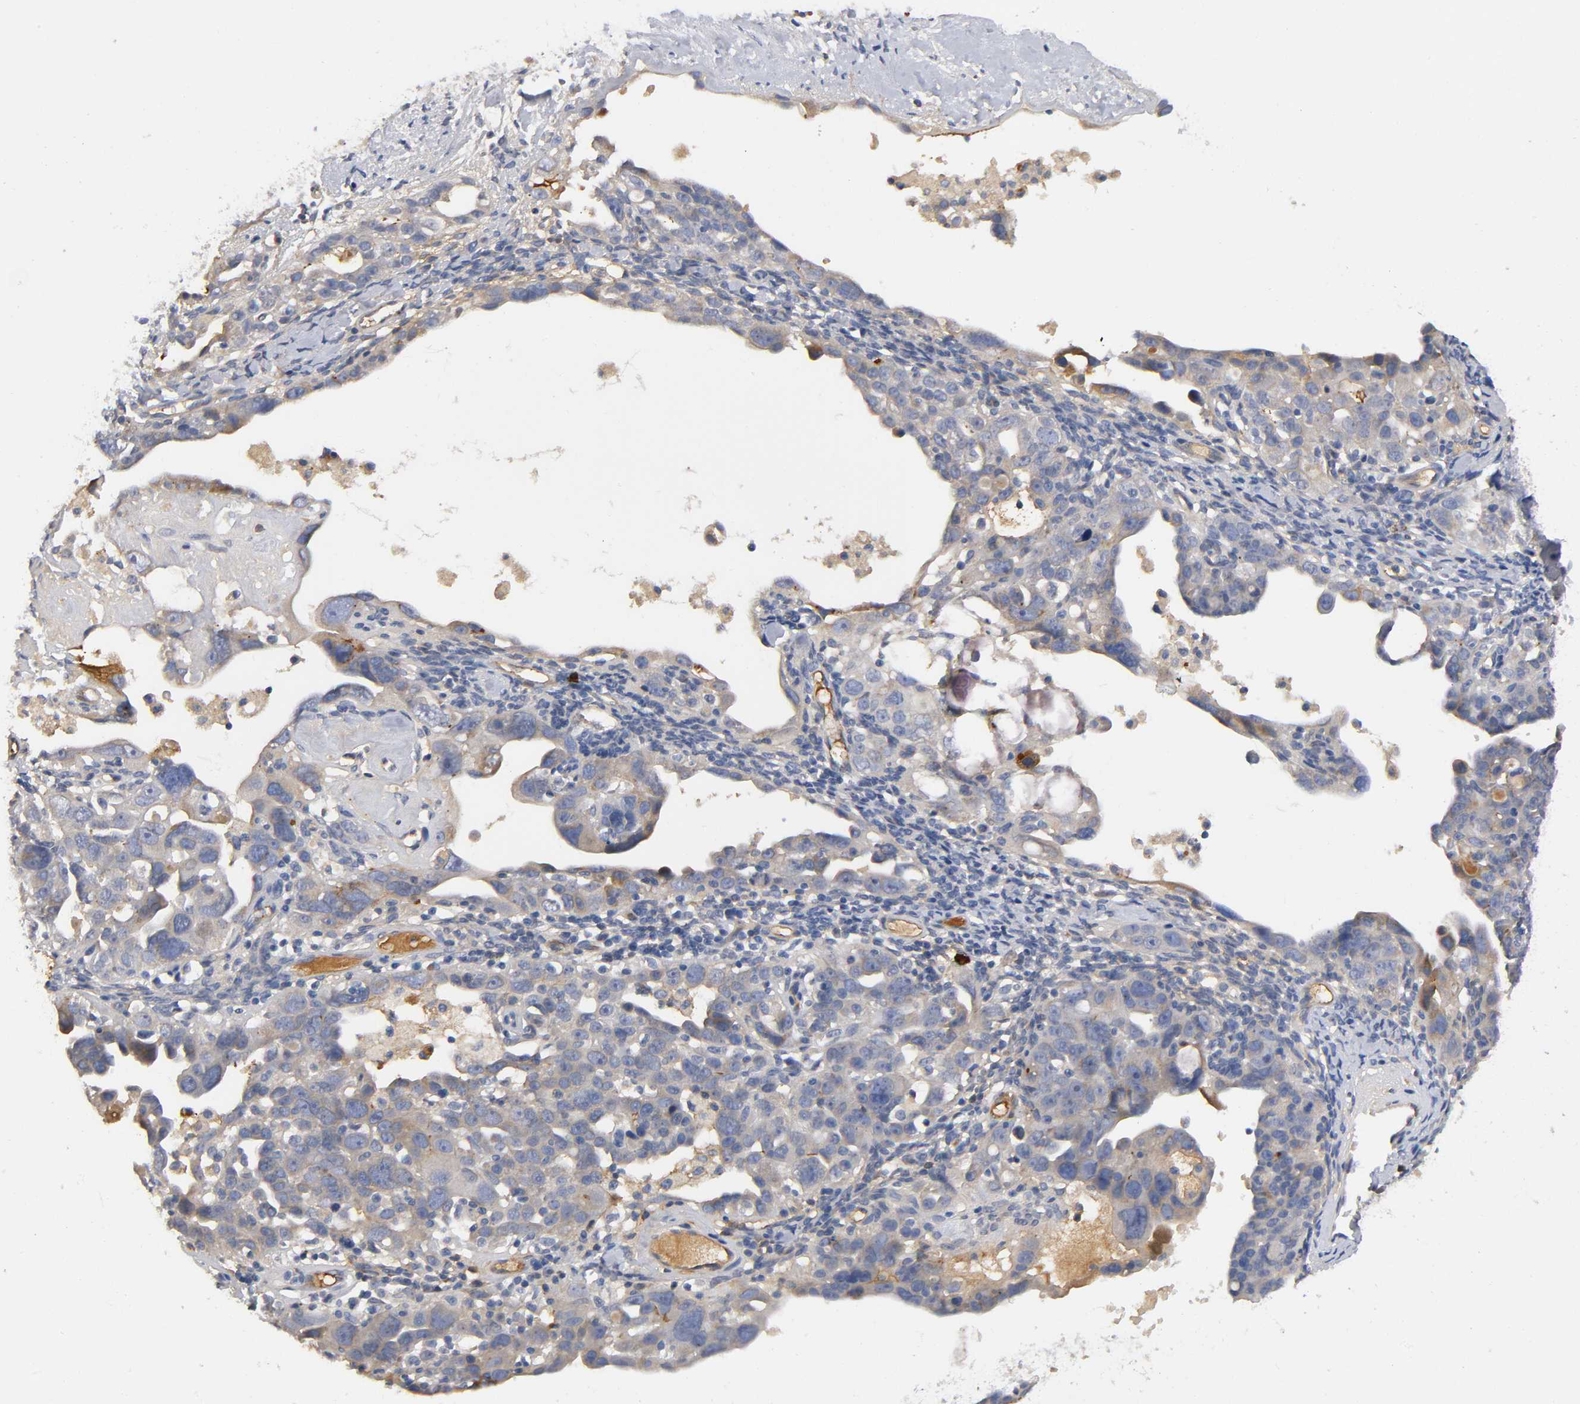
{"staining": {"intensity": "moderate", "quantity": "25%-75%", "location": "cytoplasmic/membranous"}, "tissue": "ovarian cancer", "cell_type": "Tumor cells", "image_type": "cancer", "snomed": [{"axis": "morphology", "description": "Cystadenocarcinoma, serous, NOS"}, {"axis": "topography", "description": "Ovary"}], "caption": "A photomicrograph showing moderate cytoplasmic/membranous staining in about 25%-75% of tumor cells in ovarian cancer (serous cystadenocarcinoma), as visualized by brown immunohistochemical staining.", "gene": "NOVA1", "patient": {"sex": "female", "age": 66}}